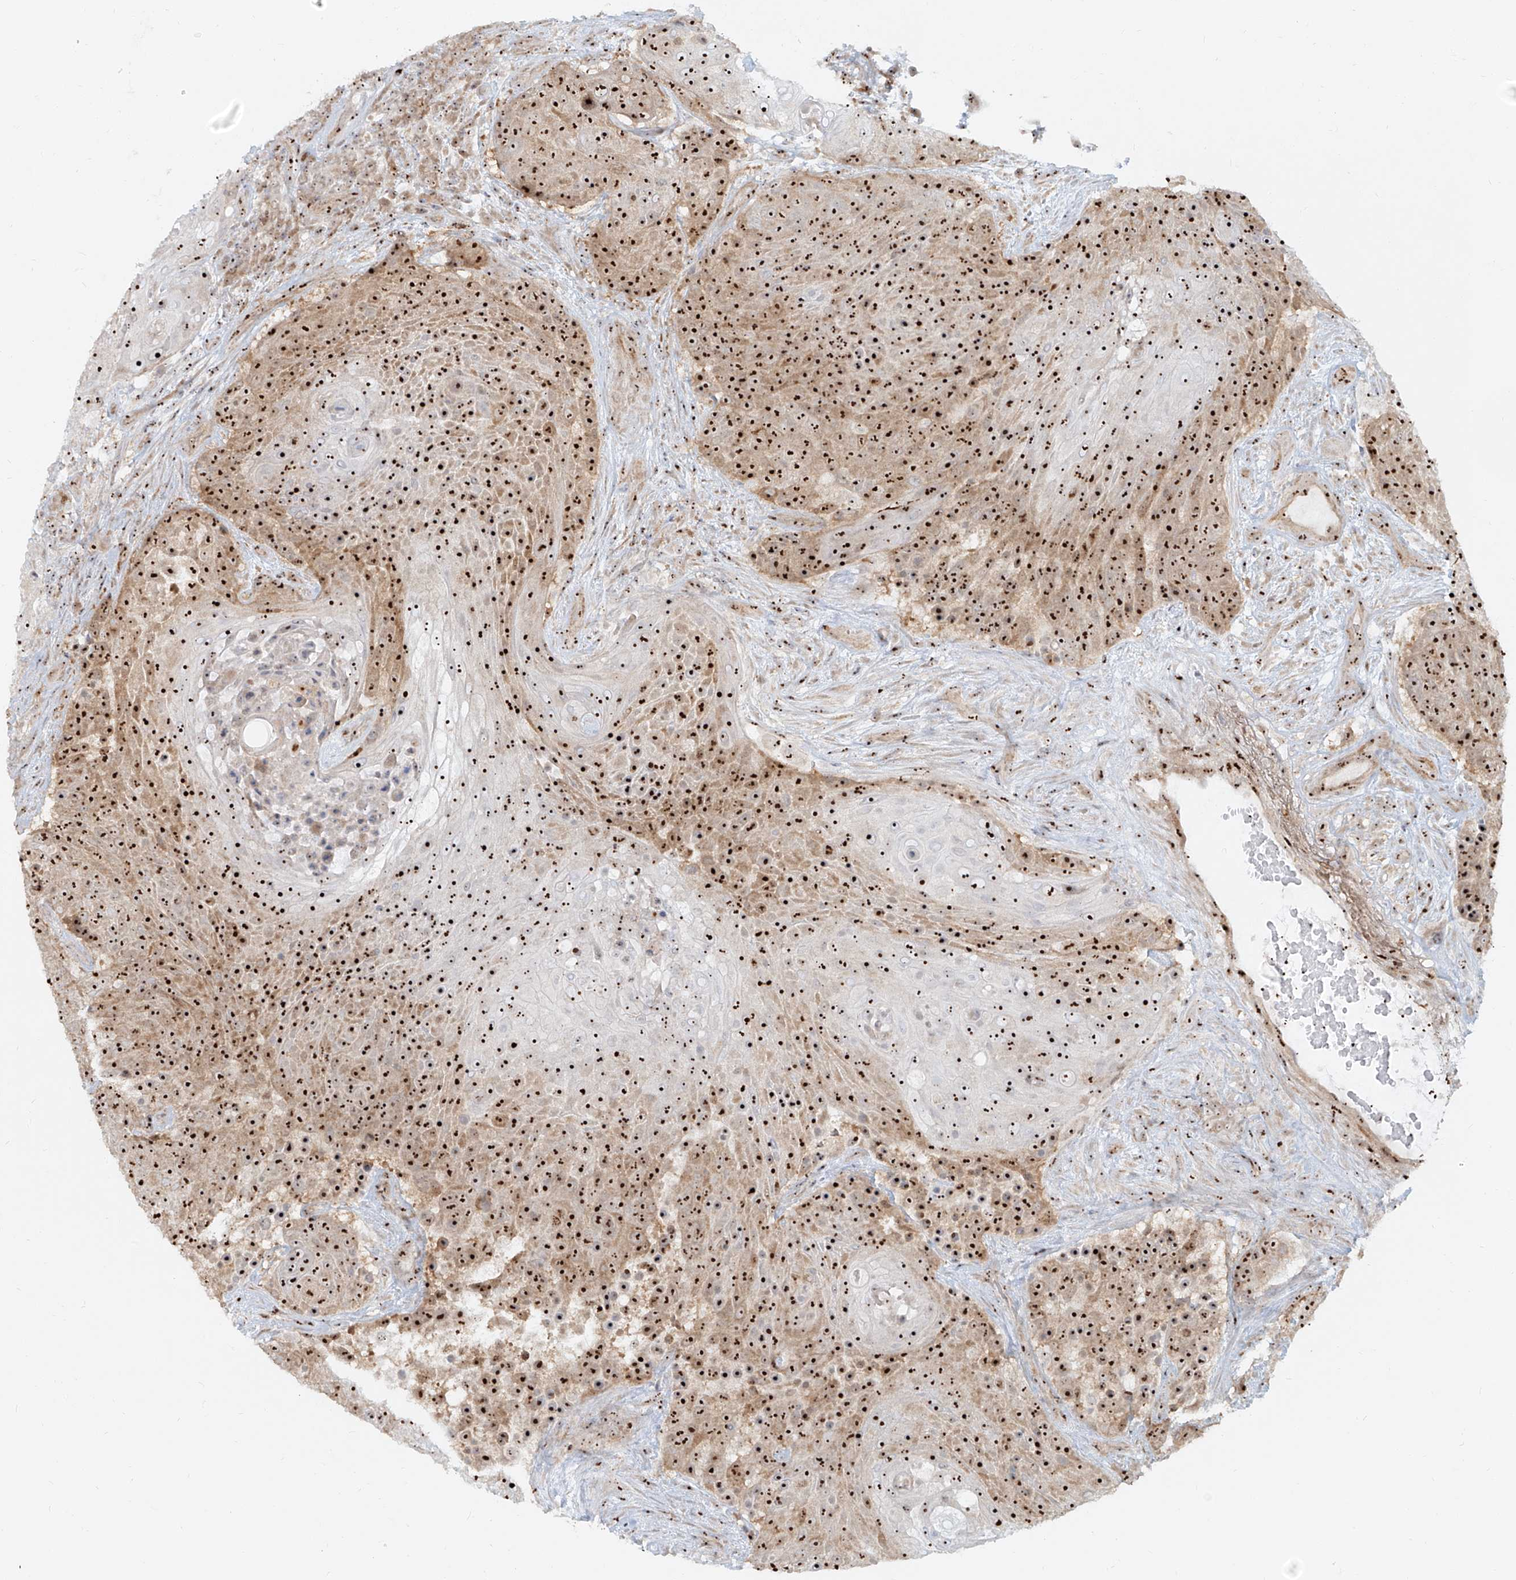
{"staining": {"intensity": "strong", "quantity": ">75%", "location": "cytoplasmic/membranous,nuclear"}, "tissue": "urothelial cancer", "cell_type": "Tumor cells", "image_type": "cancer", "snomed": [{"axis": "morphology", "description": "Urothelial carcinoma, High grade"}, {"axis": "topography", "description": "Urinary bladder"}], "caption": "High-power microscopy captured an immunohistochemistry micrograph of urothelial cancer, revealing strong cytoplasmic/membranous and nuclear positivity in approximately >75% of tumor cells.", "gene": "BYSL", "patient": {"sex": "female", "age": 63}}